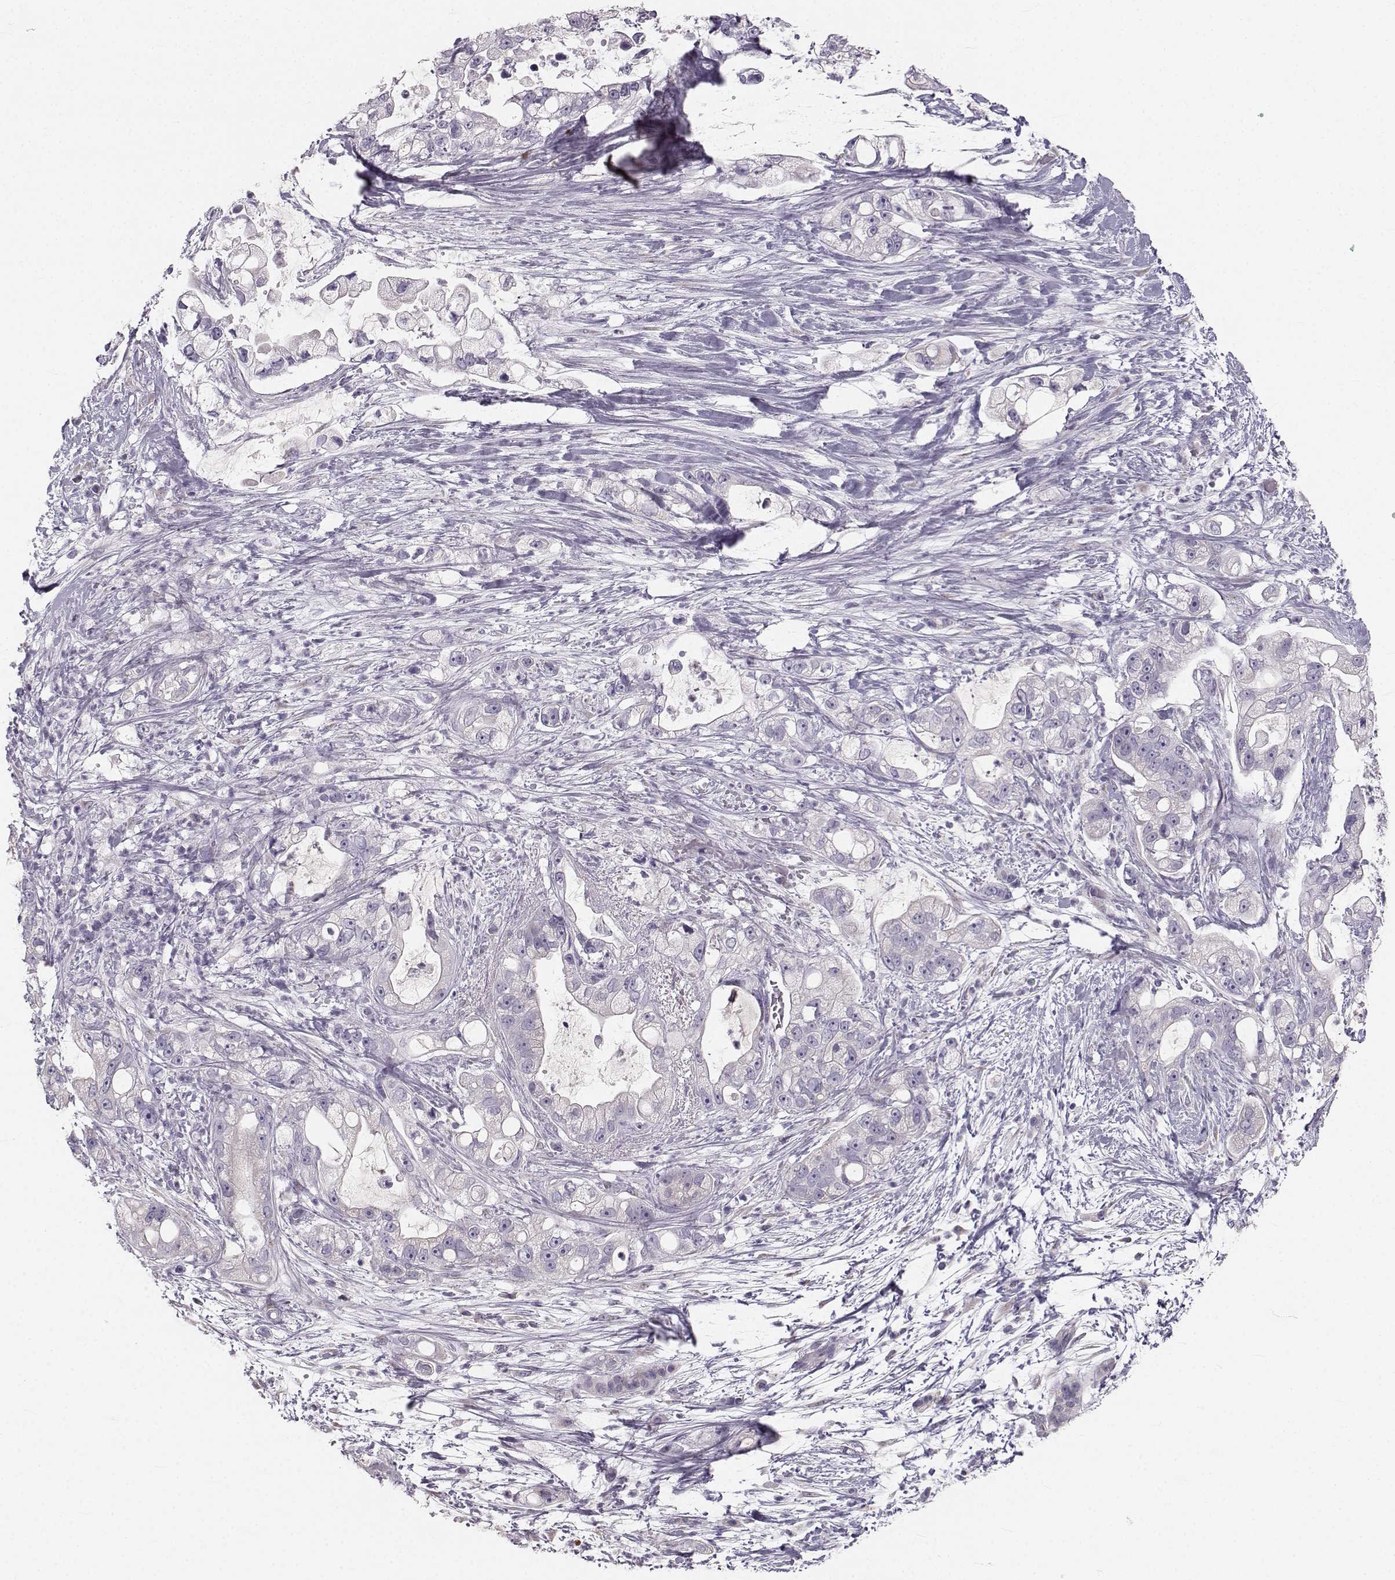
{"staining": {"intensity": "negative", "quantity": "none", "location": "none"}, "tissue": "pancreatic cancer", "cell_type": "Tumor cells", "image_type": "cancer", "snomed": [{"axis": "morphology", "description": "Adenocarcinoma, NOS"}, {"axis": "topography", "description": "Pancreas"}], "caption": "The micrograph shows no significant positivity in tumor cells of pancreatic cancer.", "gene": "OIP5", "patient": {"sex": "female", "age": 69}}